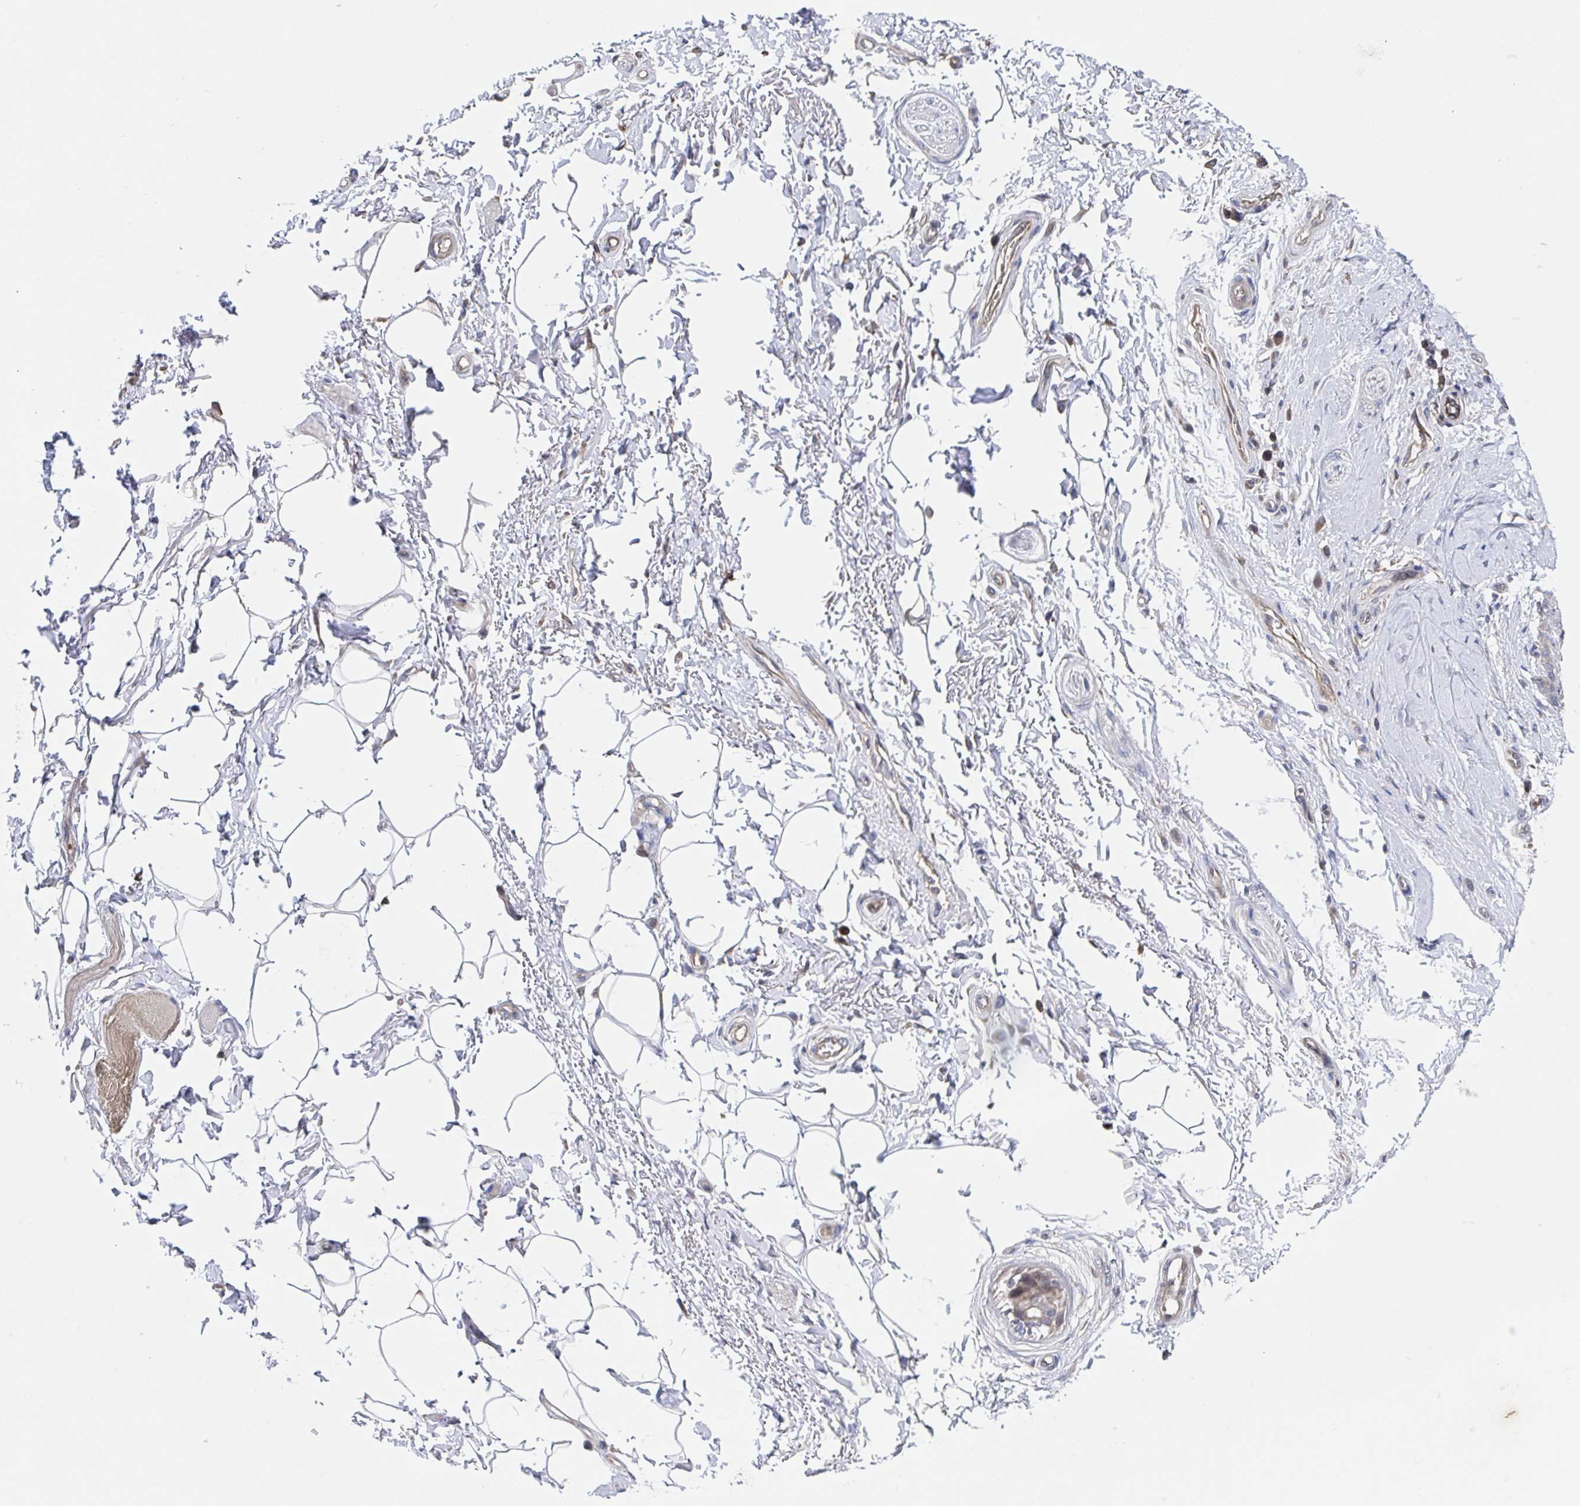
{"staining": {"intensity": "negative", "quantity": "none", "location": "none"}, "tissue": "adipose tissue", "cell_type": "Adipocytes", "image_type": "normal", "snomed": [{"axis": "morphology", "description": "Normal tissue, NOS"}, {"axis": "topography", "description": "Peripheral nerve tissue"}], "caption": "High magnification brightfield microscopy of normal adipose tissue stained with DAB (3,3'-diaminobenzidine) (brown) and counterstained with hematoxylin (blue): adipocytes show no significant staining. Nuclei are stained in blue.", "gene": "DHRS12", "patient": {"sex": "male", "age": 51}}